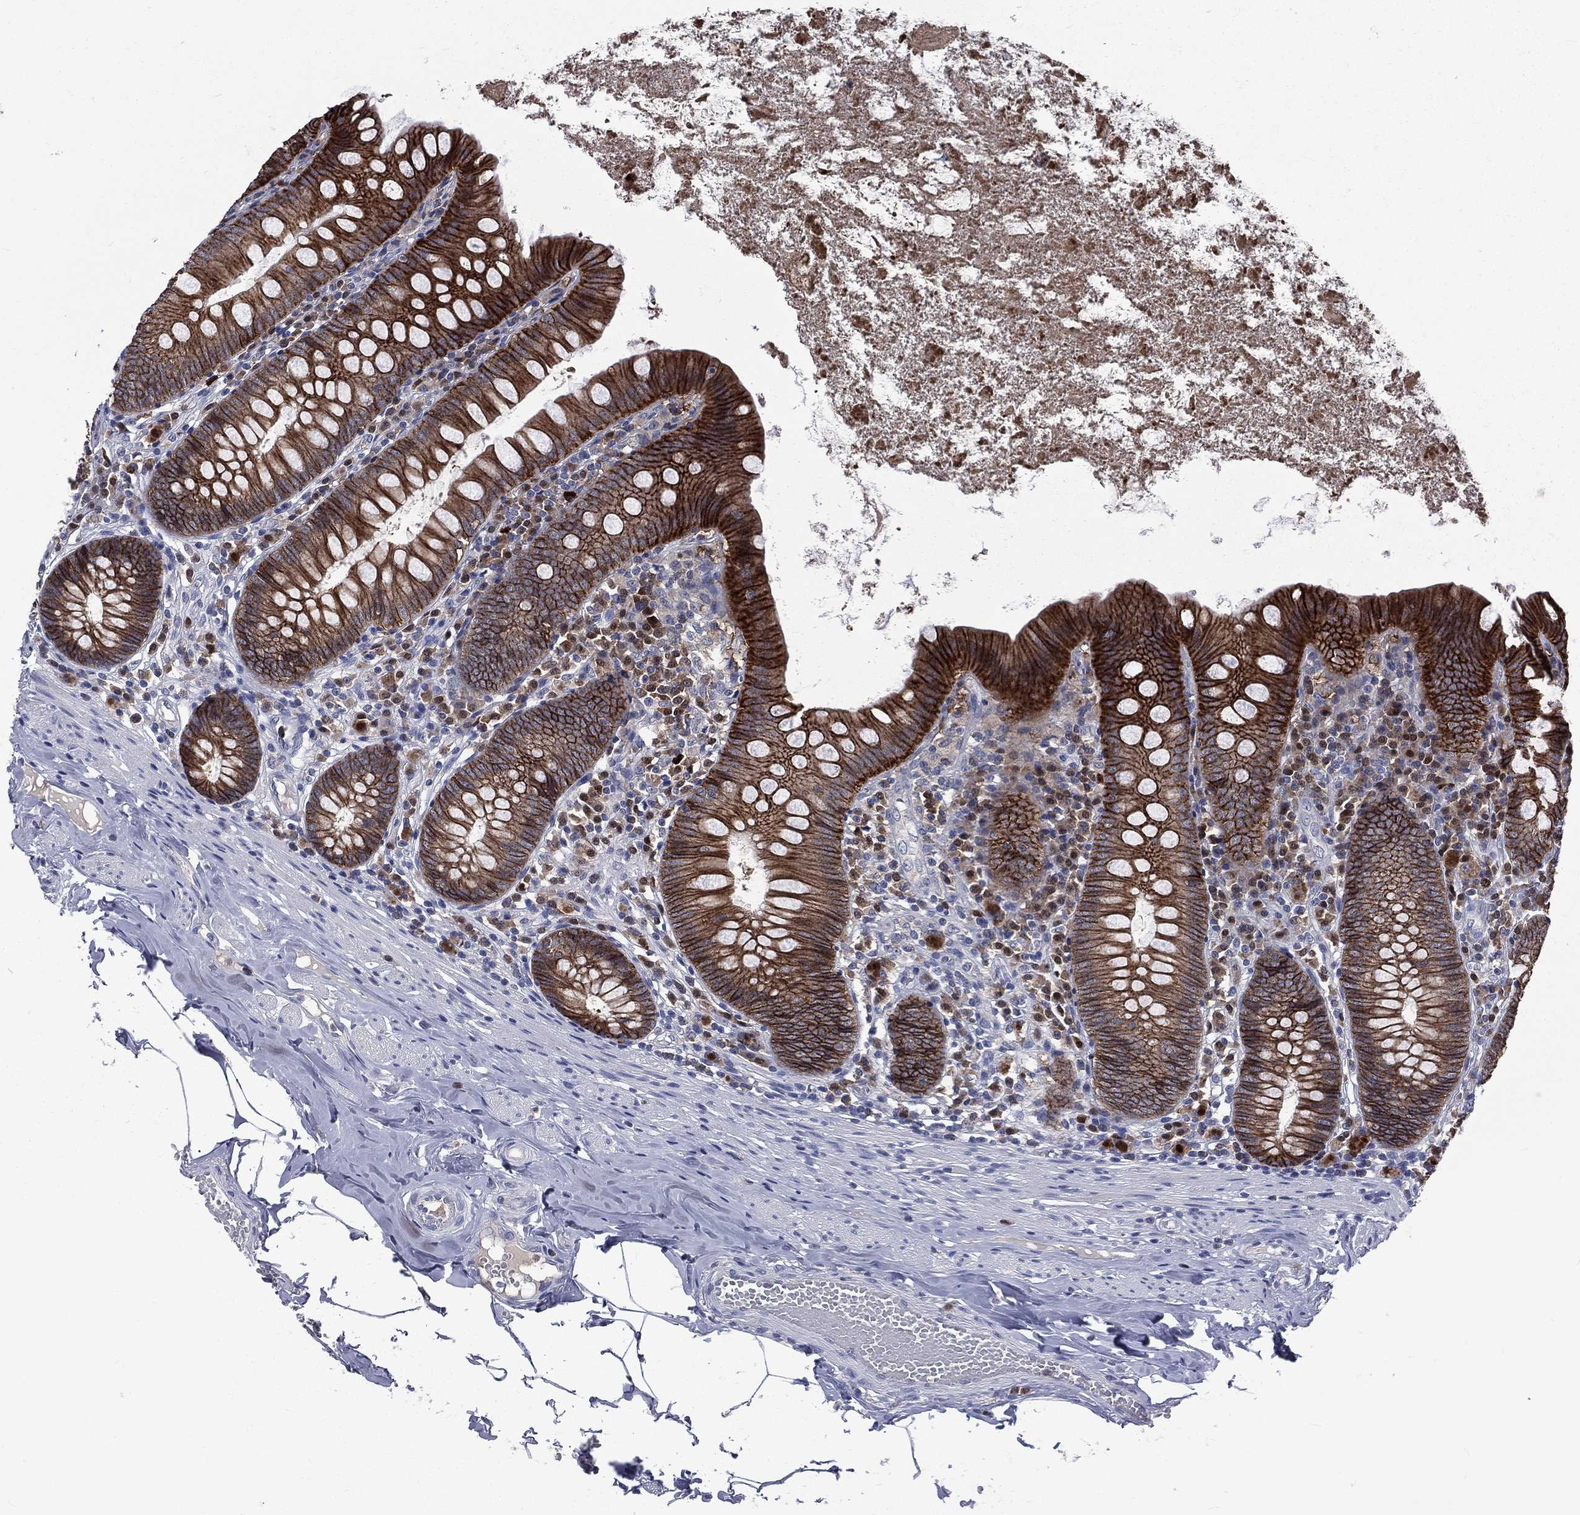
{"staining": {"intensity": "strong", "quantity": ">75%", "location": "cytoplasmic/membranous"}, "tissue": "appendix", "cell_type": "Glandular cells", "image_type": "normal", "snomed": [{"axis": "morphology", "description": "Normal tissue, NOS"}, {"axis": "topography", "description": "Appendix"}], "caption": "Protein analysis of benign appendix demonstrates strong cytoplasmic/membranous staining in approximately >75% of glandular cells.", "gene": "CA12", "patient": {"sex": "female", "age": 82}}